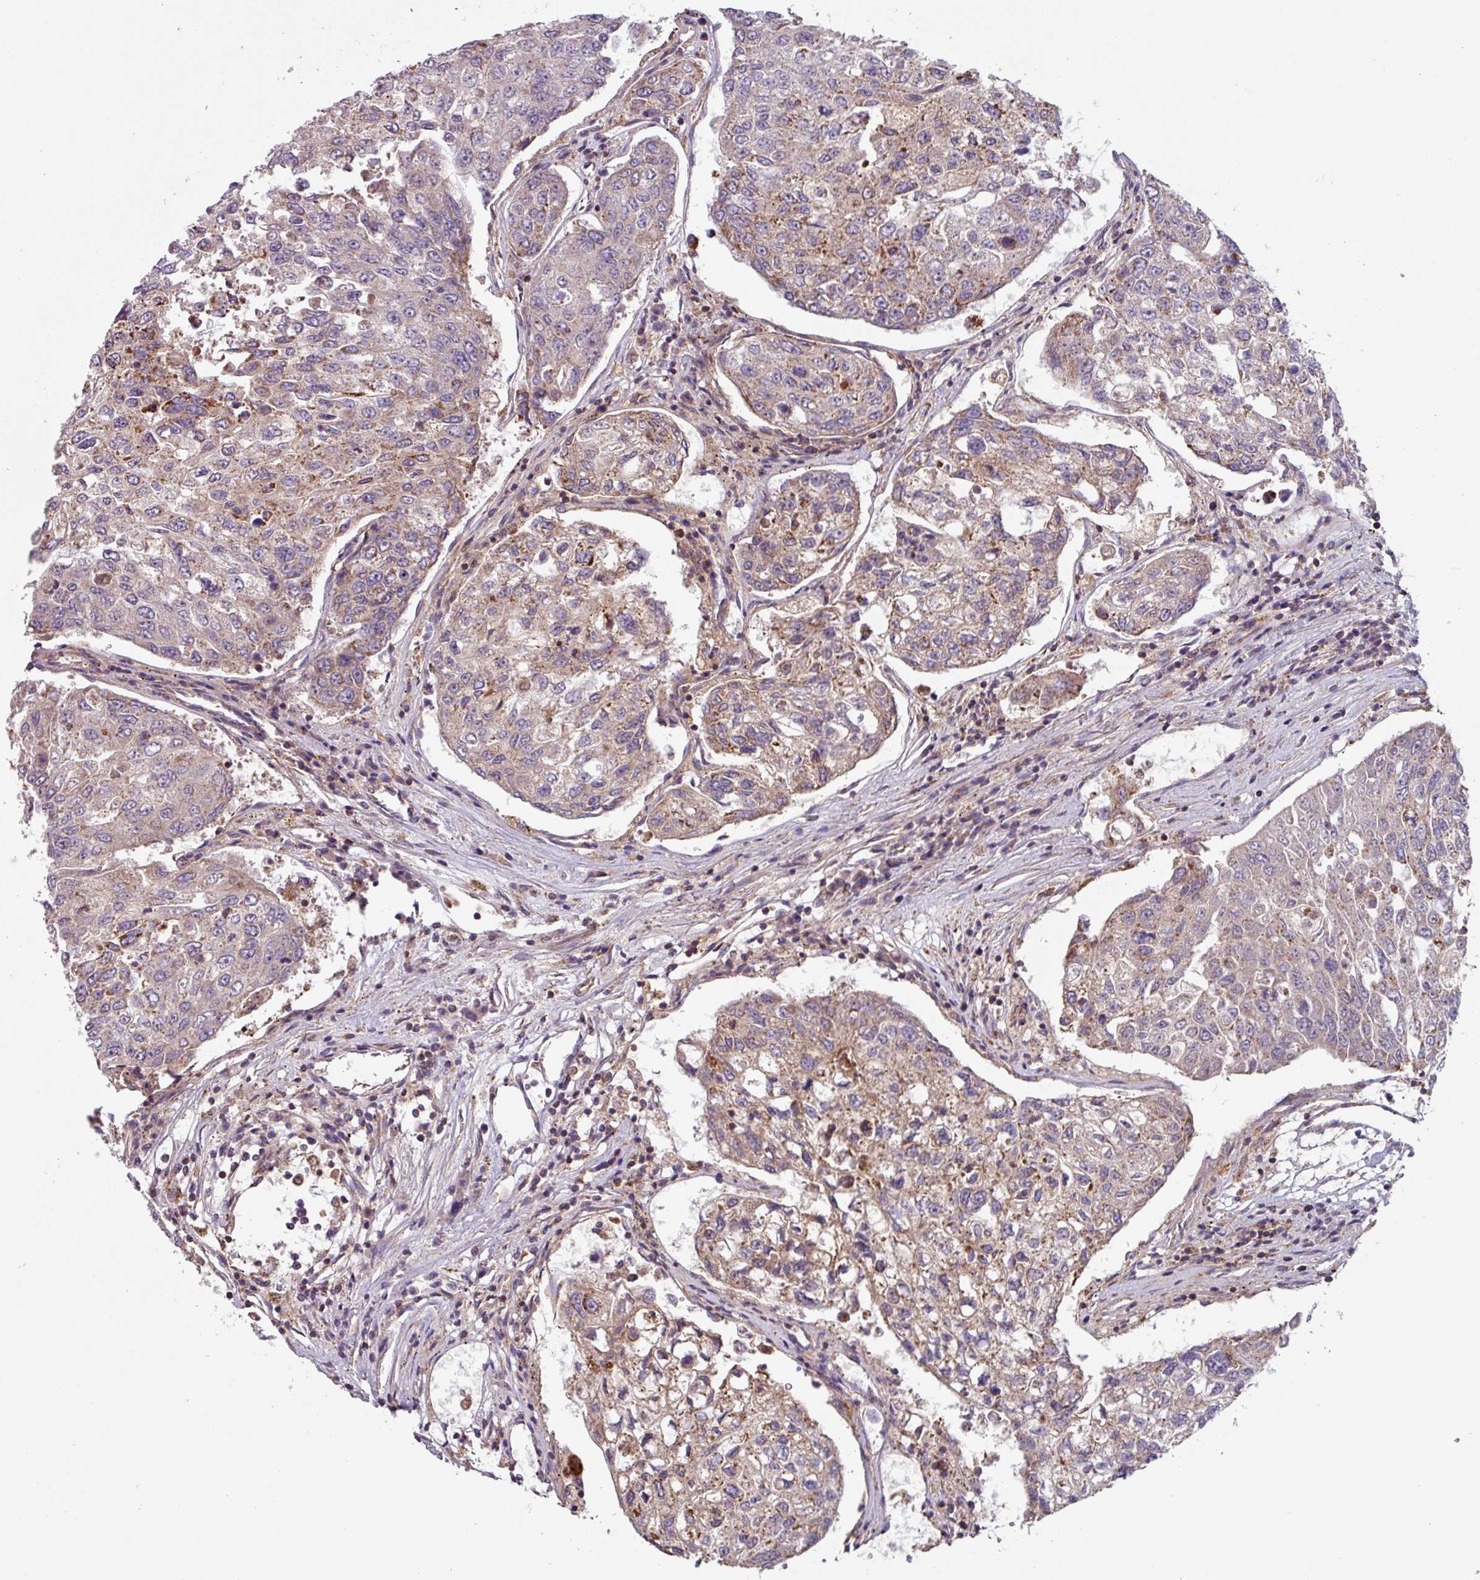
{"staining": {"intensity": "weak", "quantity": "25%-75%", "location": "cytoplasmic/membranous"}, "tissue": "urothelial cancer", "cell_type": "Tumor cells", "image_type": "cancer", "snomed": [{"axis": "morphology", "description": "Urothelial carcinoma, High grade"}, {"axis": "topography", "description": "Lymph node"}, {"axis": "topography", "description": "Urinary bladder"}], "caption": "Approximately 25%-75% of tumor cells in urothelial carcinoma (high-grade) exhibit weak cytoplasmic/membranous protein positivity as visualized by brown immunohistochemical staining.", "gene": "PLEKHD1", "patient": {"sex": "male", "age": 51}}